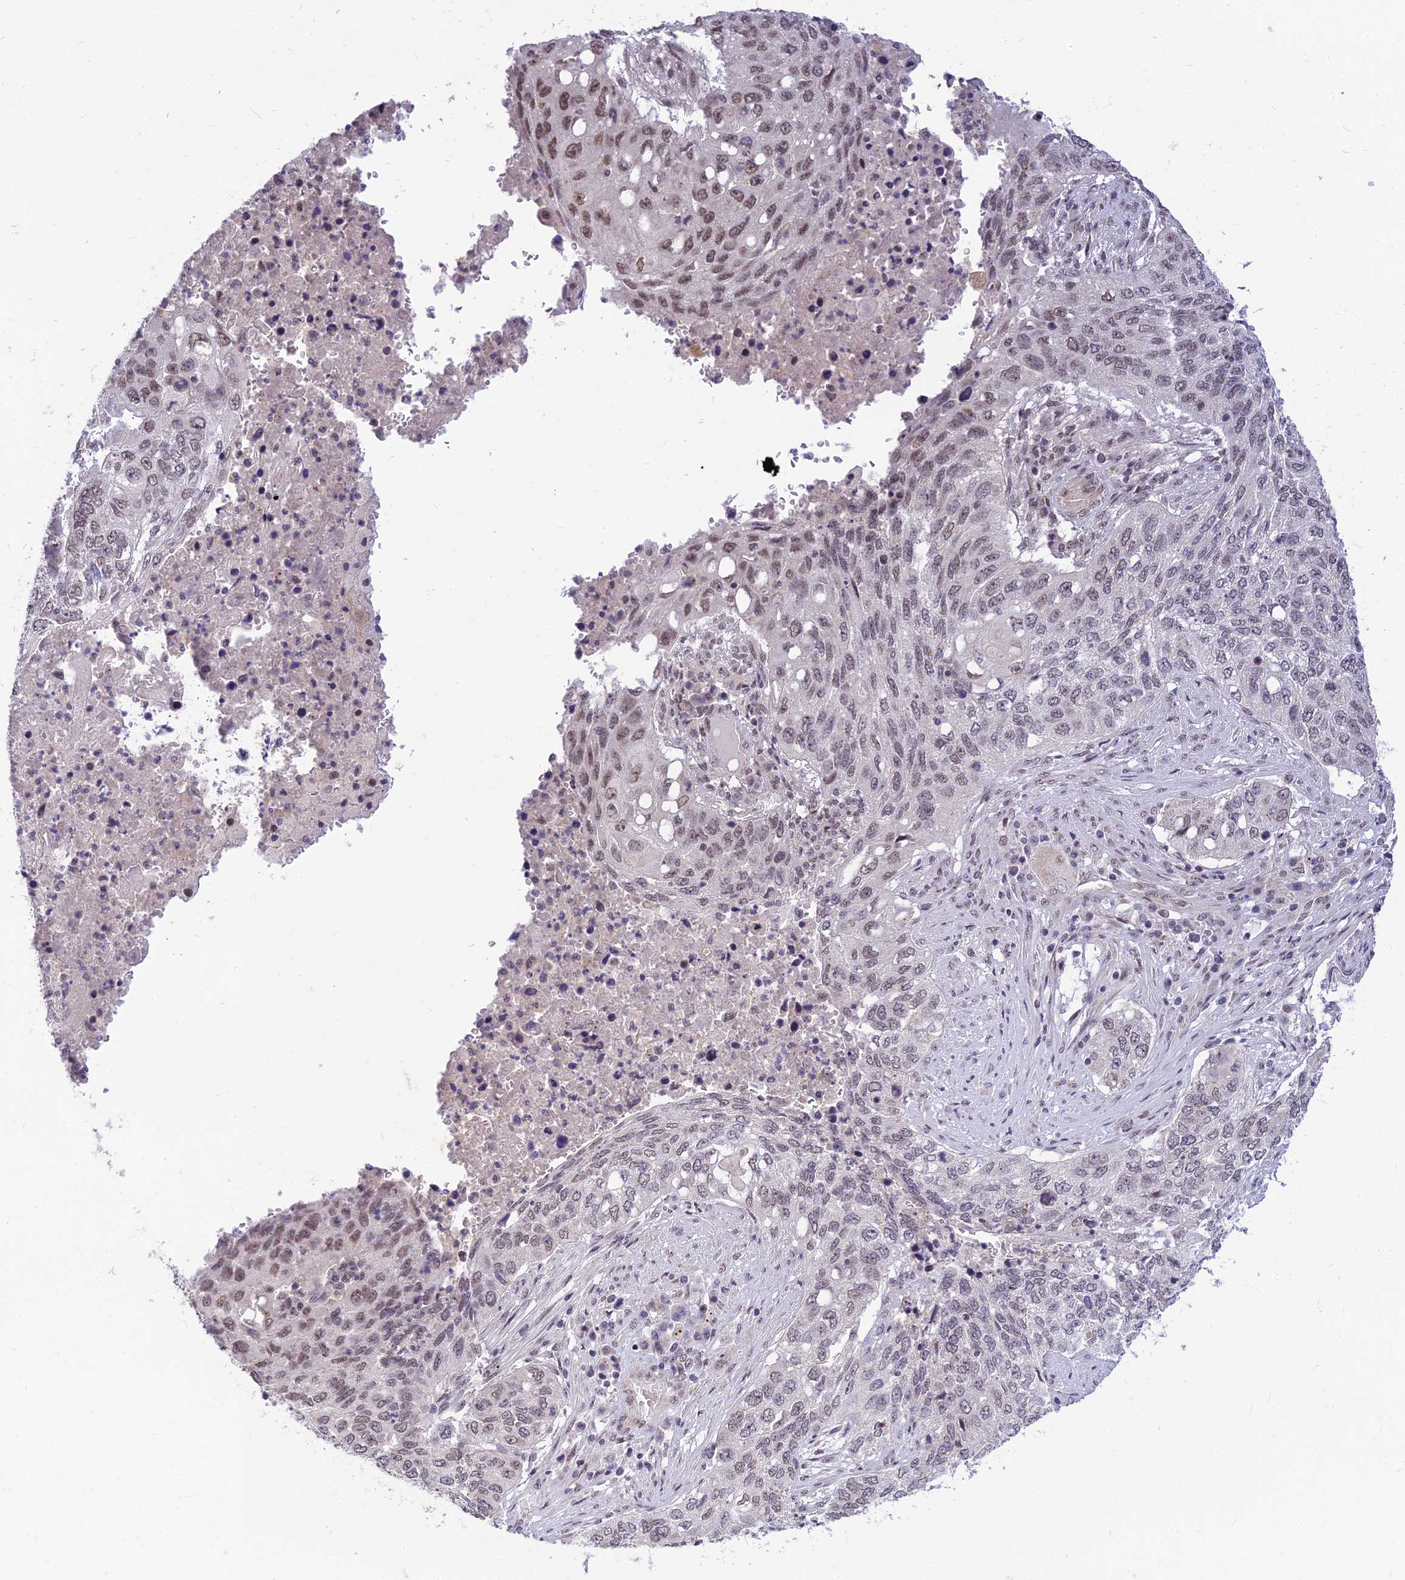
{"staining": {"intensity": "weak", "quantity": ">75%", "location": "nuclear"}, "tissue": "lung cancer", "cell_type": "Tumor cells", "image_type": "cancer", "snomed": [{"axis": "morphology", "description": "Squamous cell carcinoma, NOS"}, {"axis": "topography", "description": "Lung"}], "caption": "Tumor cells show low levels of weak nuclear positivity in about >75% of cells in lung cancer (squamous cell carcinoma).", "gene": "MICOS13", "patient": {"sex": "female", "age": 63}}